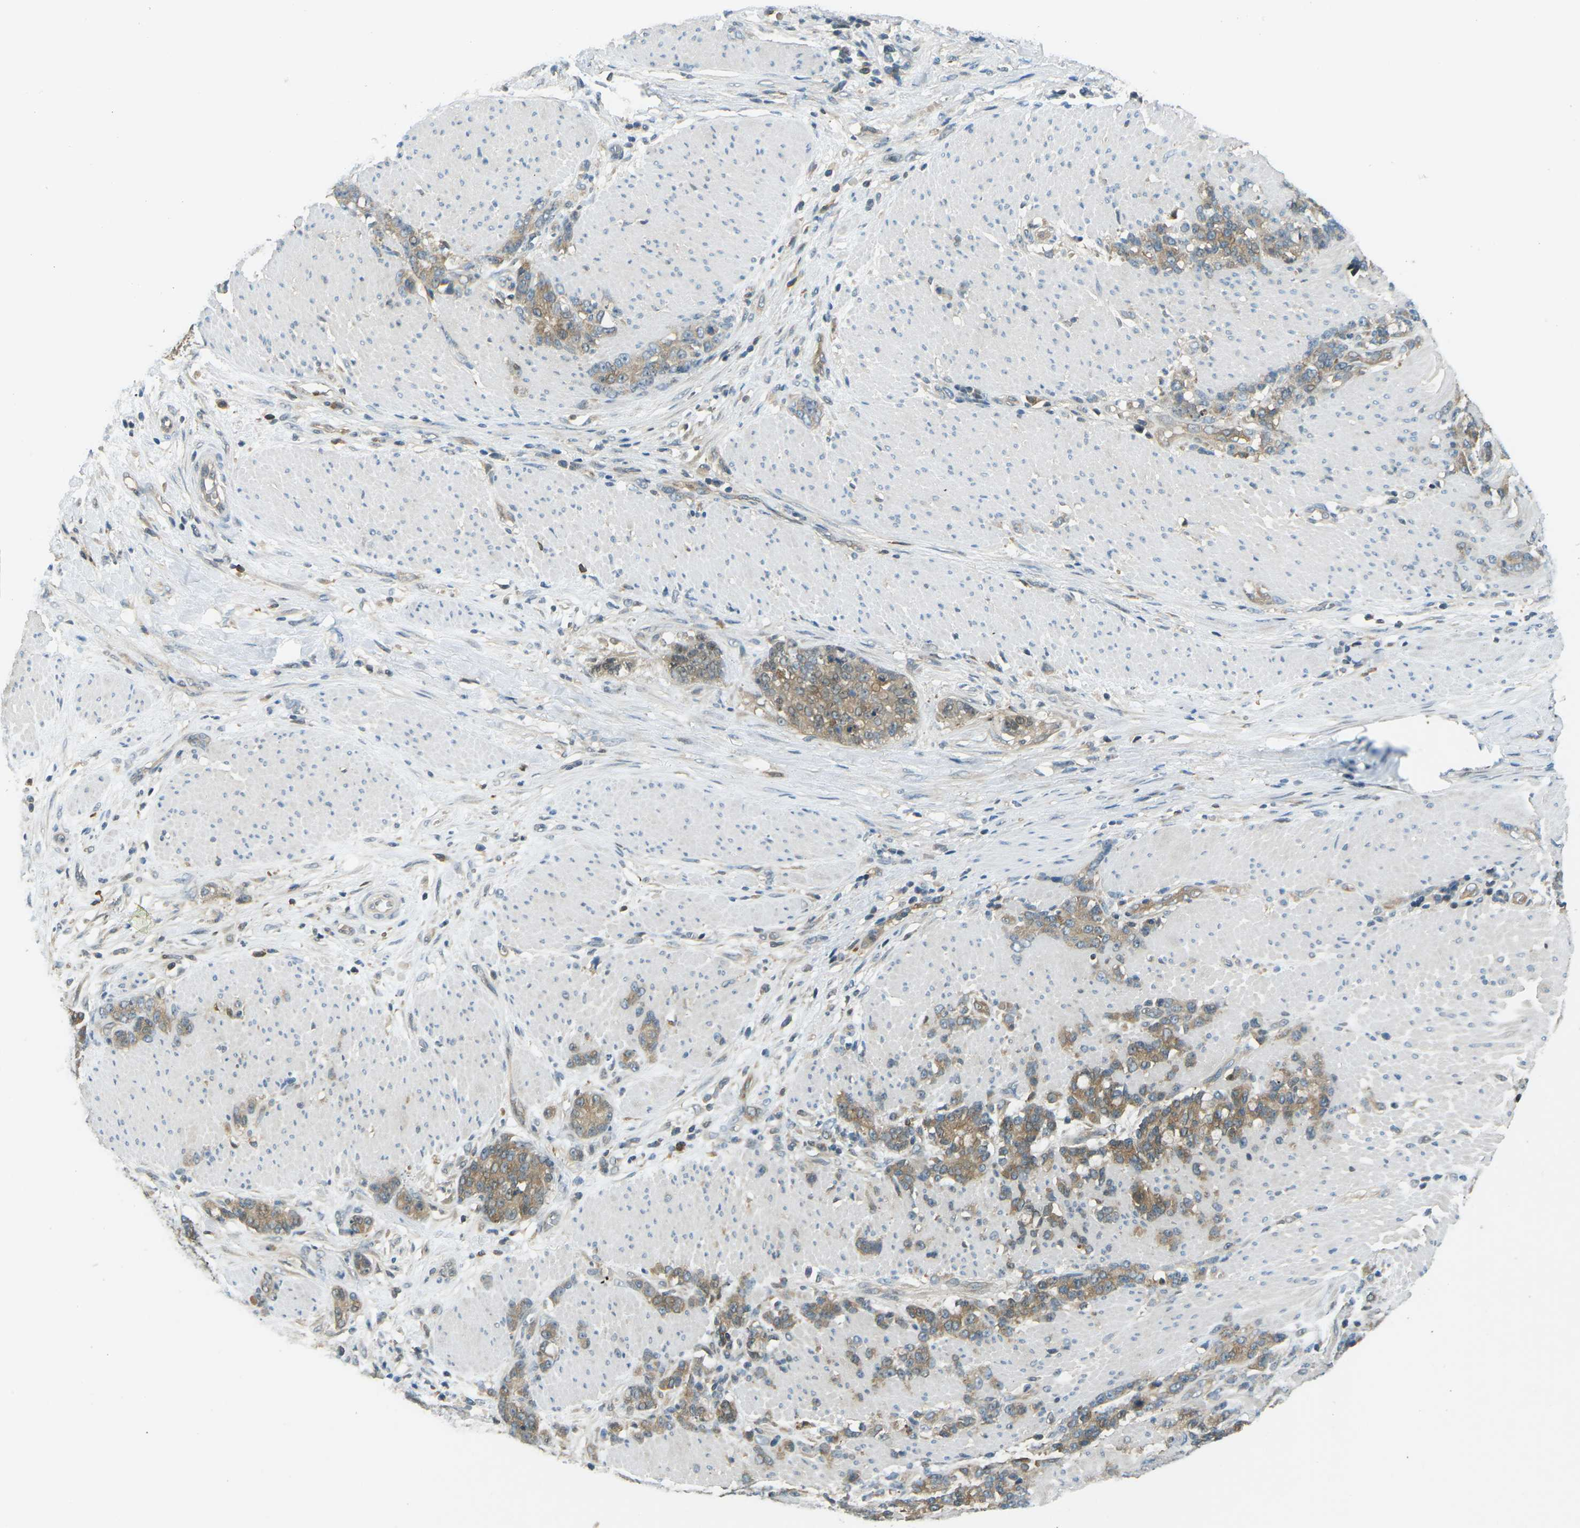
{"staining": {"intensity": "weak", "quantity": ">75%", "location": "cytoplasmic/membranous"}, "tissue": "stomach cancer", "cell_type": "Tumor cells", "image_type": "cancer", "snomed": [{"axis": "morphology", "description": "Adenocarcinoma, NOS"}, {"axis": "topography", "description": "Stomach, lower"}], "caption": "Adenocarcinoma (stomach) stained for a protein (brown) shows weak cytoplasmic/membranous positive expression in about >75% of tumor cells.", "gene": "PIEZO2", "patient": {"sex": "male", "age": 88}}